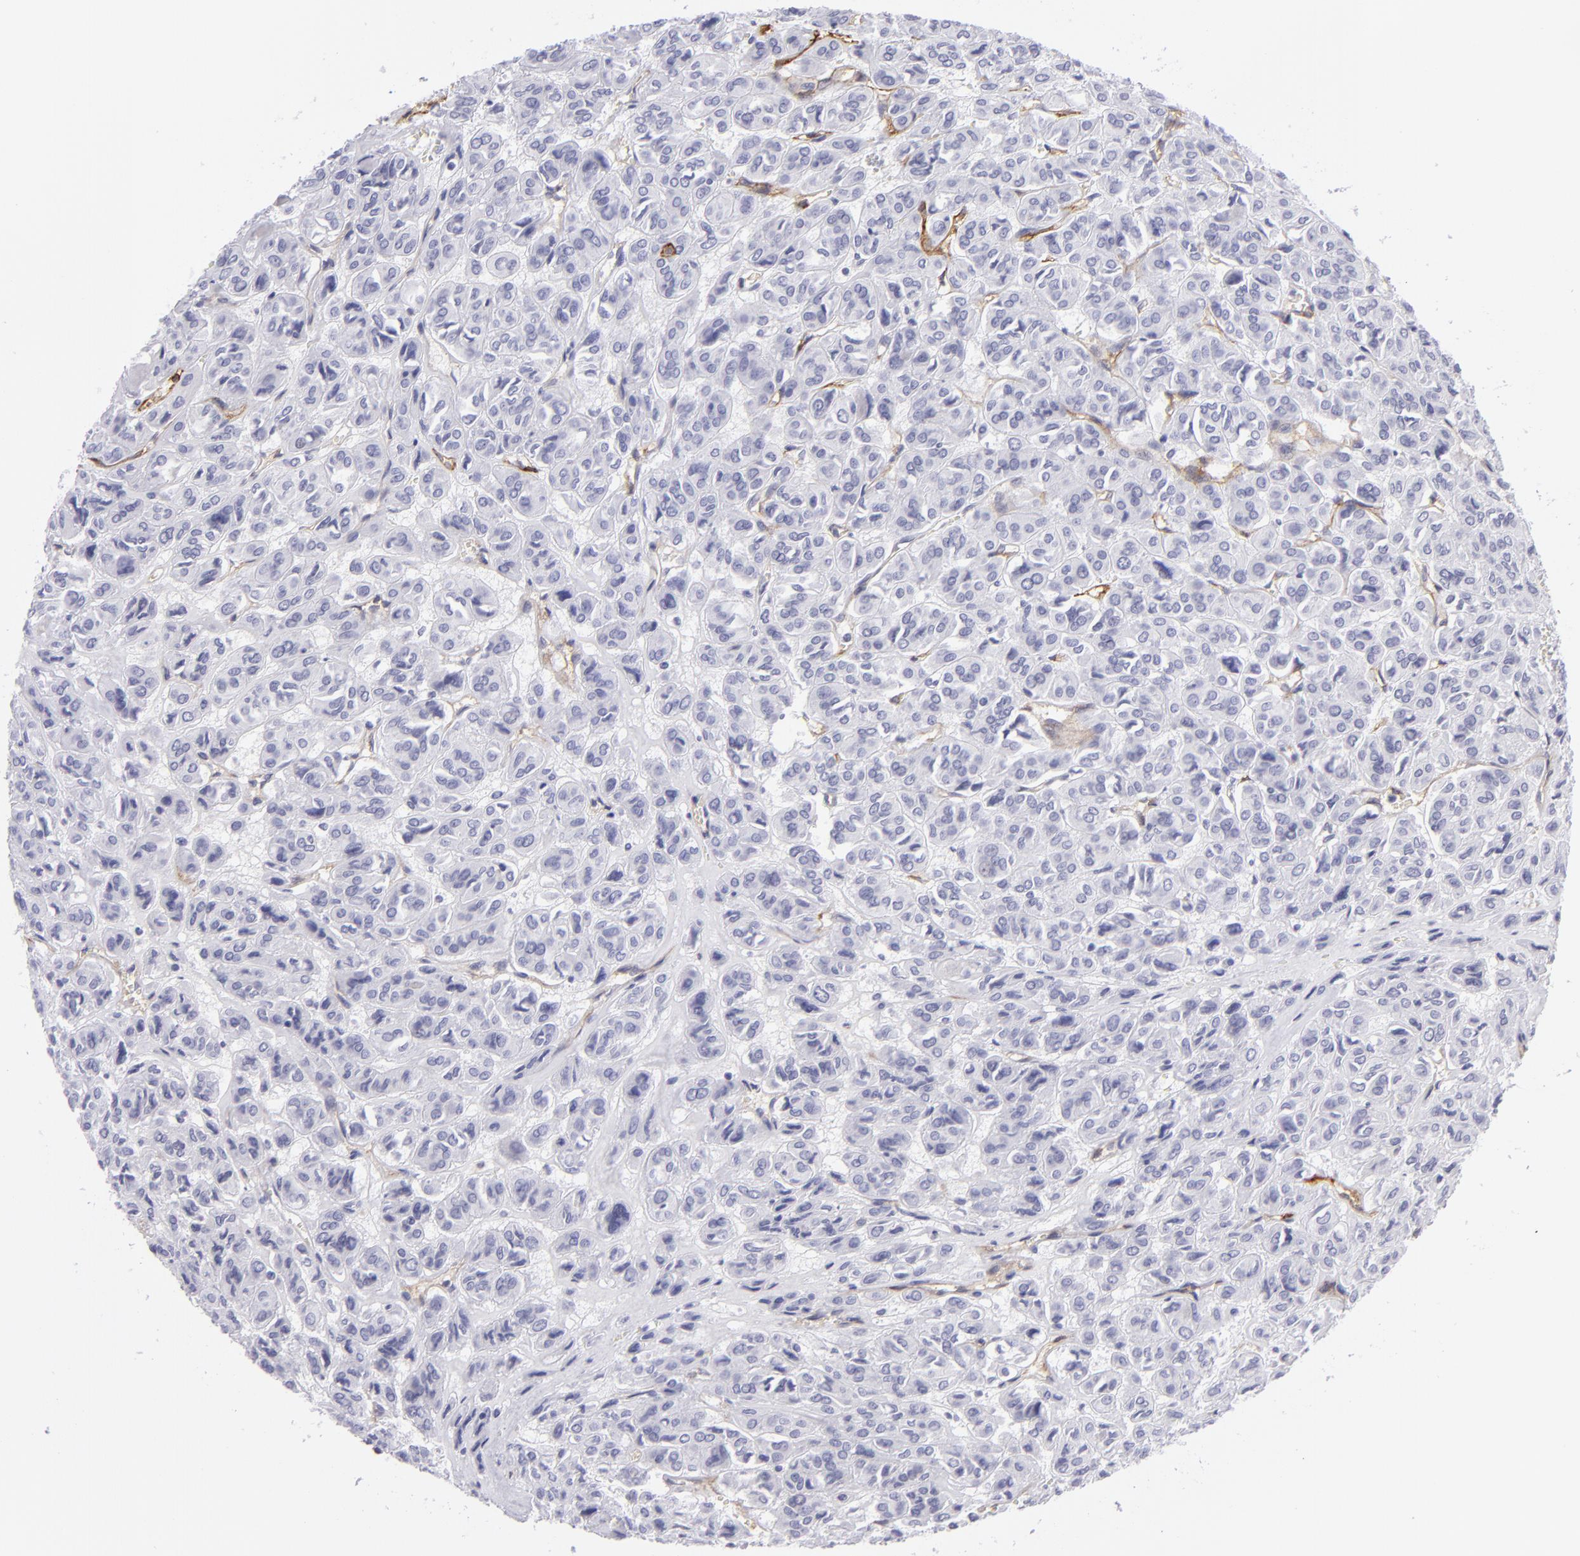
{"staining": {"intensity": "negative", "quantity": "none", "location": "none"}, "tissue": "thyroid cancer", "cell_type": "Tumor cells", "image_type": "cancer", "snomed": [{"axis": "morphology", "description": "Follicular adenoma carcinoma, NOS"}, {"axis": "topography", "description": "Thyroid gland"}], "caption": "Micrograph shows no significant protein staining in tumor cells of follicular adenoma carcinoma (thyroid).", "gene": "THBD", "patient": {"sex": "female", "age": 71}}